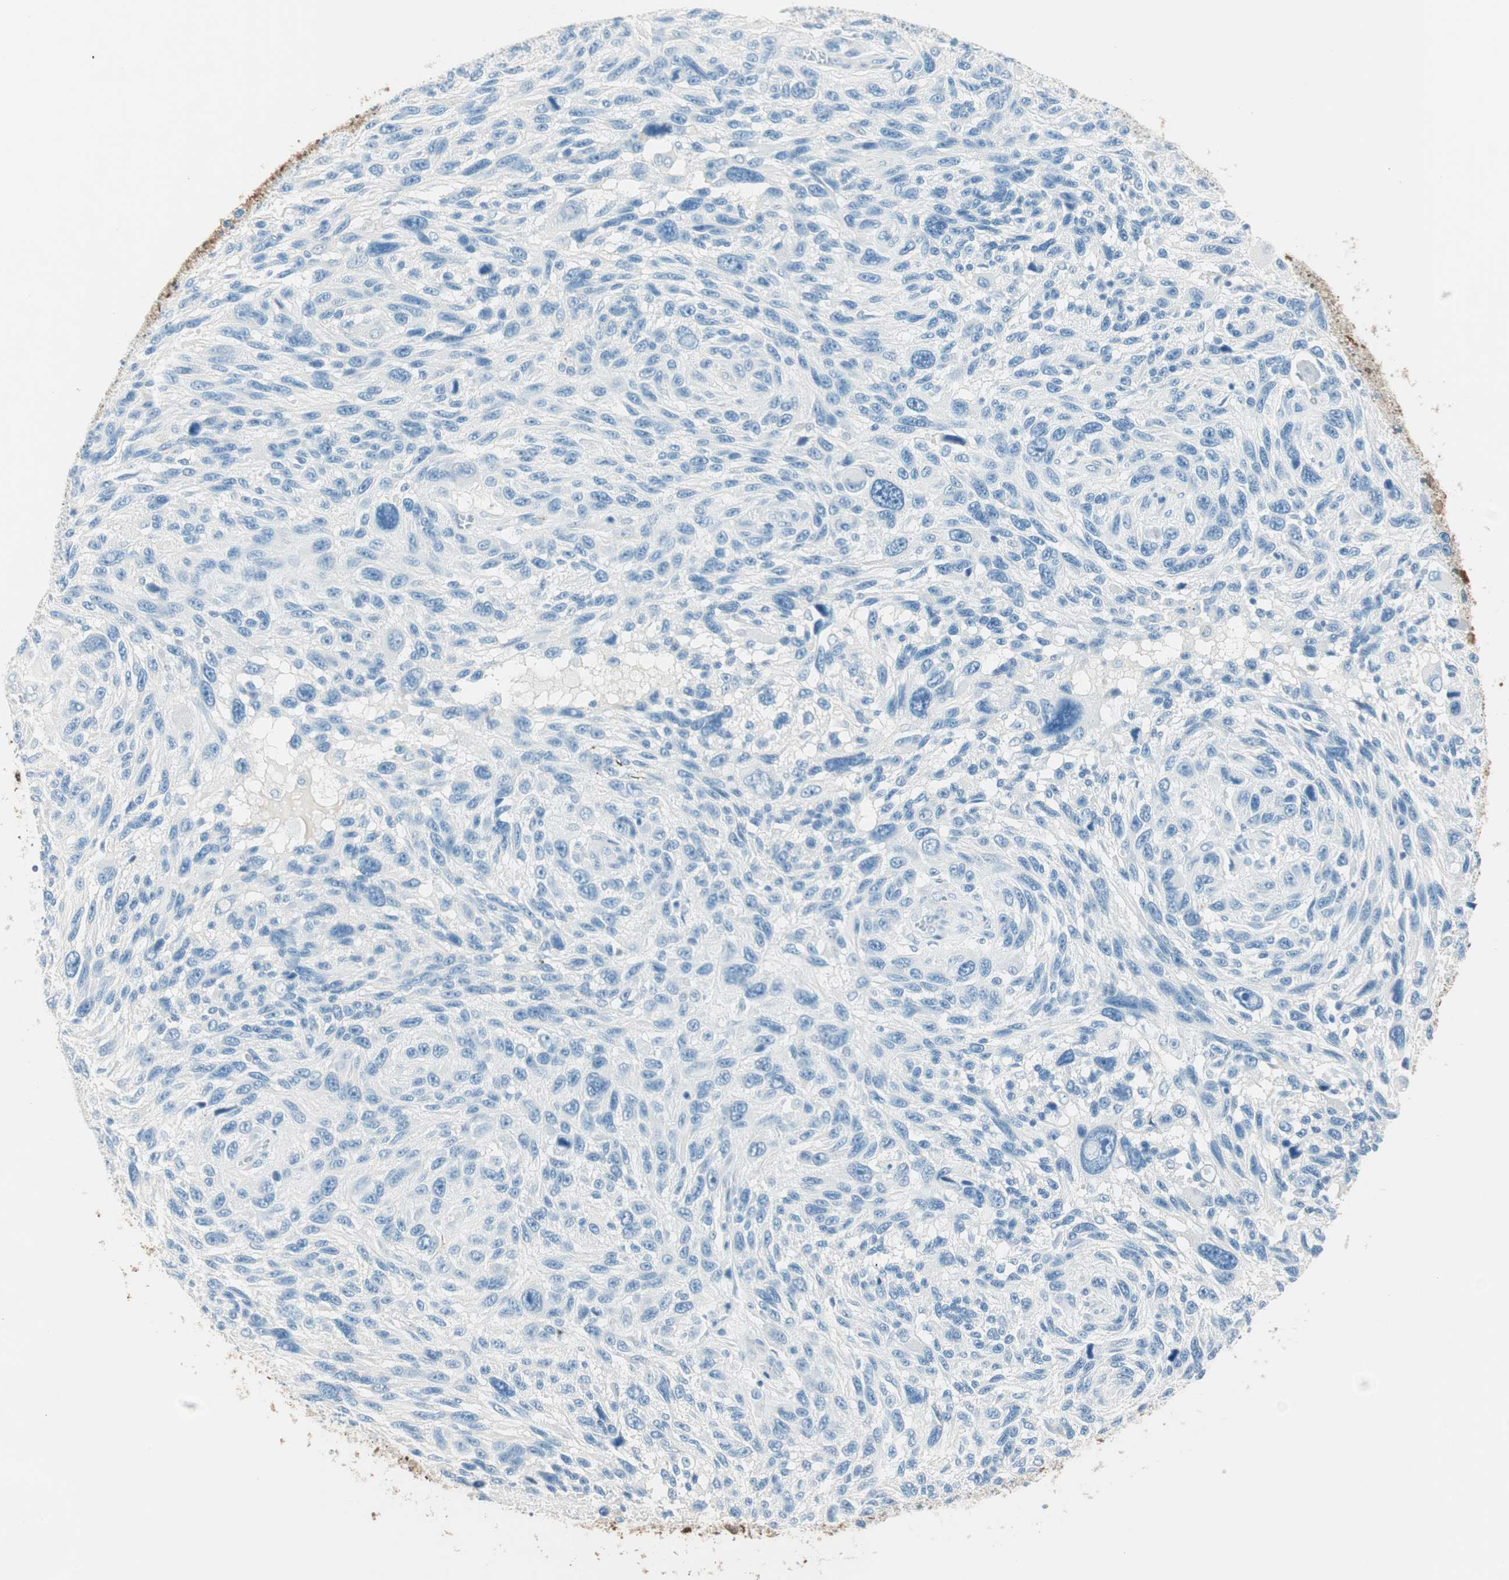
{"staining": {"intensity": "negative", "quantity": "none", "location": "none"}, "tissue": "melanoma", "cell_type": "Tumor cells", "image_type": "cancer", "snomed": [{"axis": "morphology", "description": "Malignant melanoma, NOS"}, {"axis": "topography", "description": "Skin"}], "caption": "Malignant melanoma stained for a protein using immunohistochemistry (IHC) displays no expression tumor cells.", "gene": "HPGD", "patient": {"sex": "male", "age": 53}}